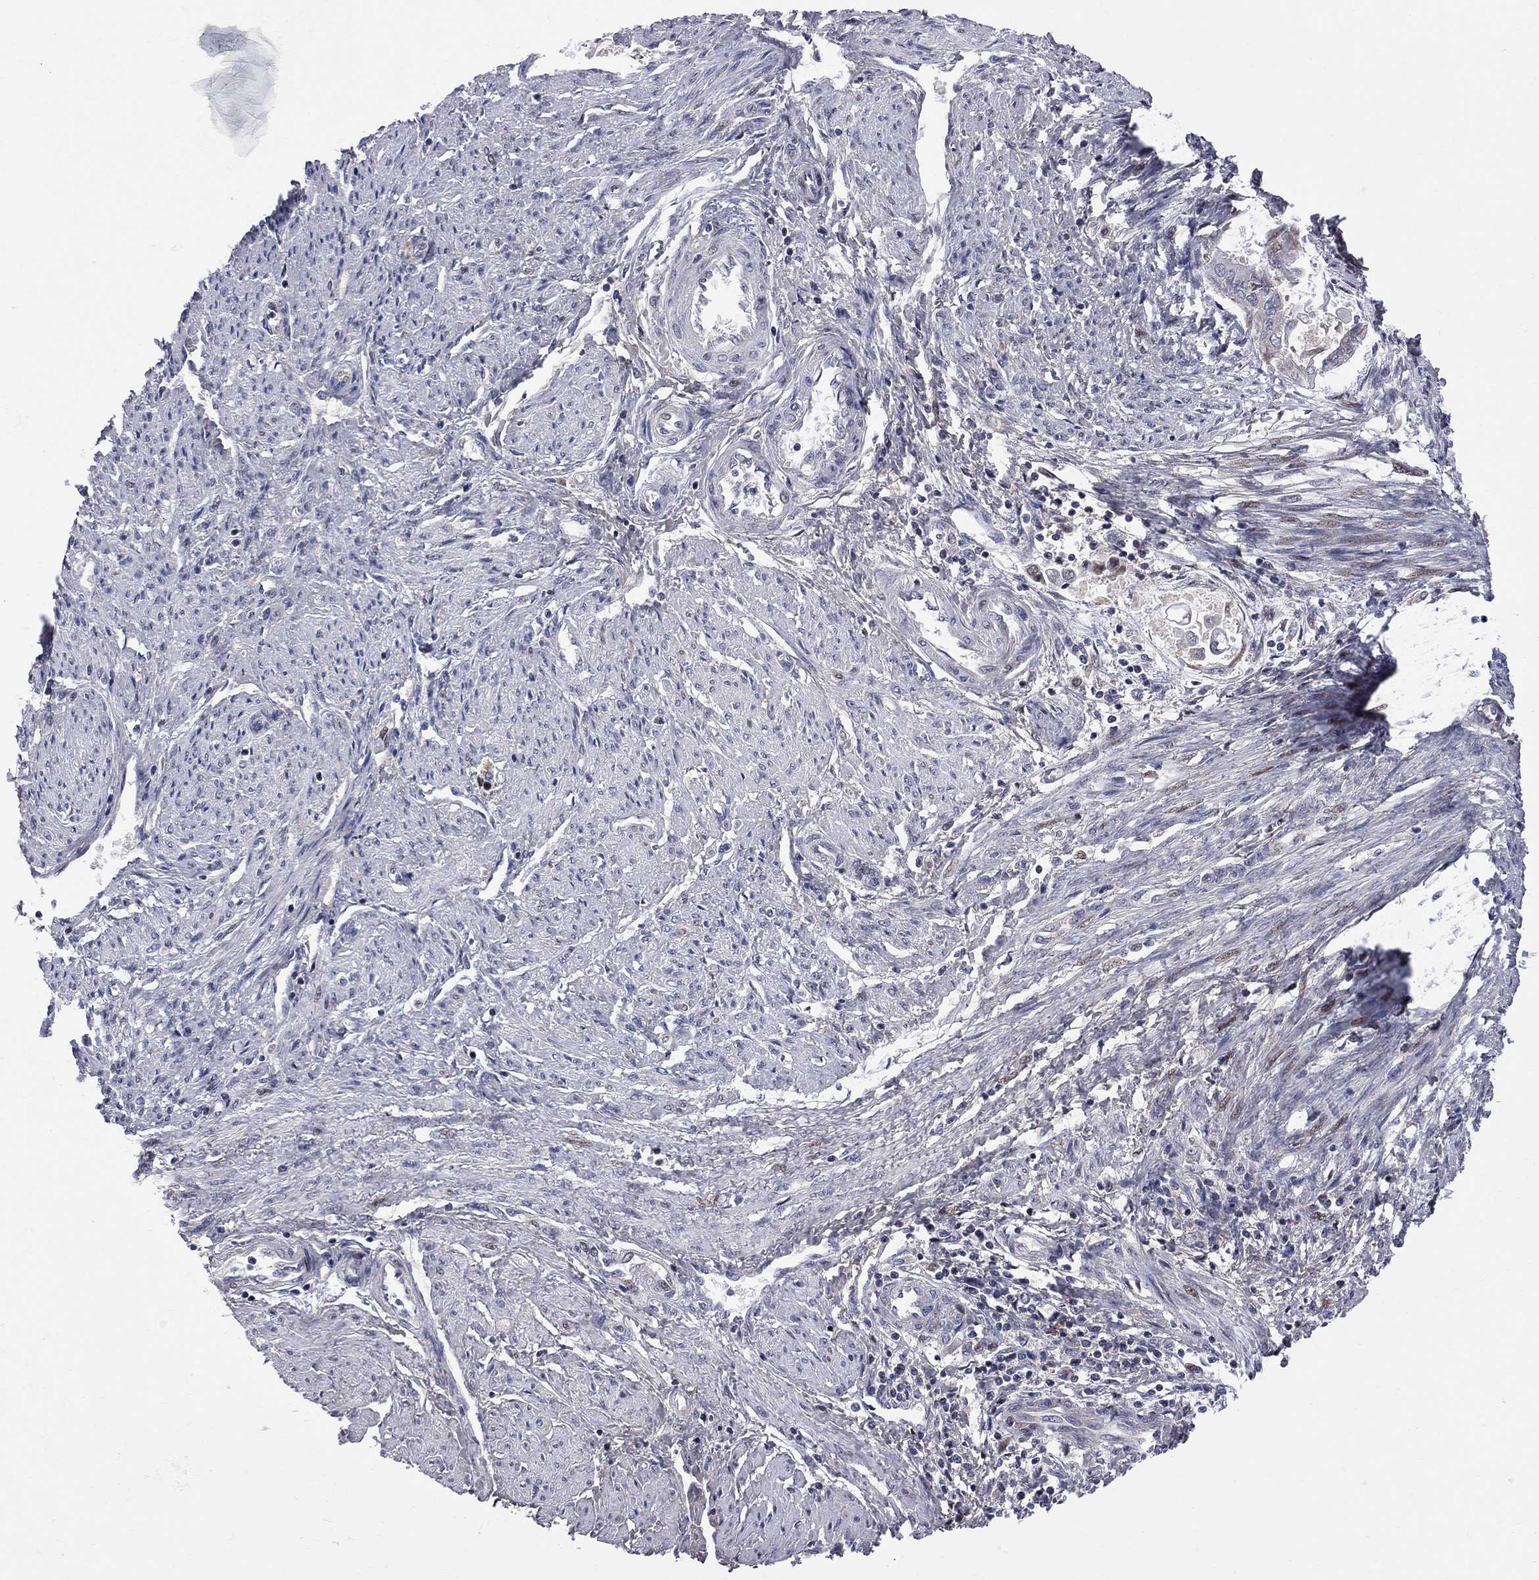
{"staining": {"intensity": "negative", "quantity": "none", "location": "none"}, "tissue": "endometrial cancer", "cell_type": "Tumor cells", "image_type": "cancer", "snomed": [{"axis": "morphology", "description": "Adenocarcinoma, NOS"}, {"axis": "topography", "description": "Endometrium"}], "caption": "Endometrial cancer (adenocarcinoma) was stained to show a protein in brown. There is no significant staining in tumor cells. Brightfield microscopy of immunohistochemistry stained with DAB (brown) and hematoxylin (blue), captured at high magnification.", "gene": "CNOT11", "patient": {"sex": "female", "age": 86}}